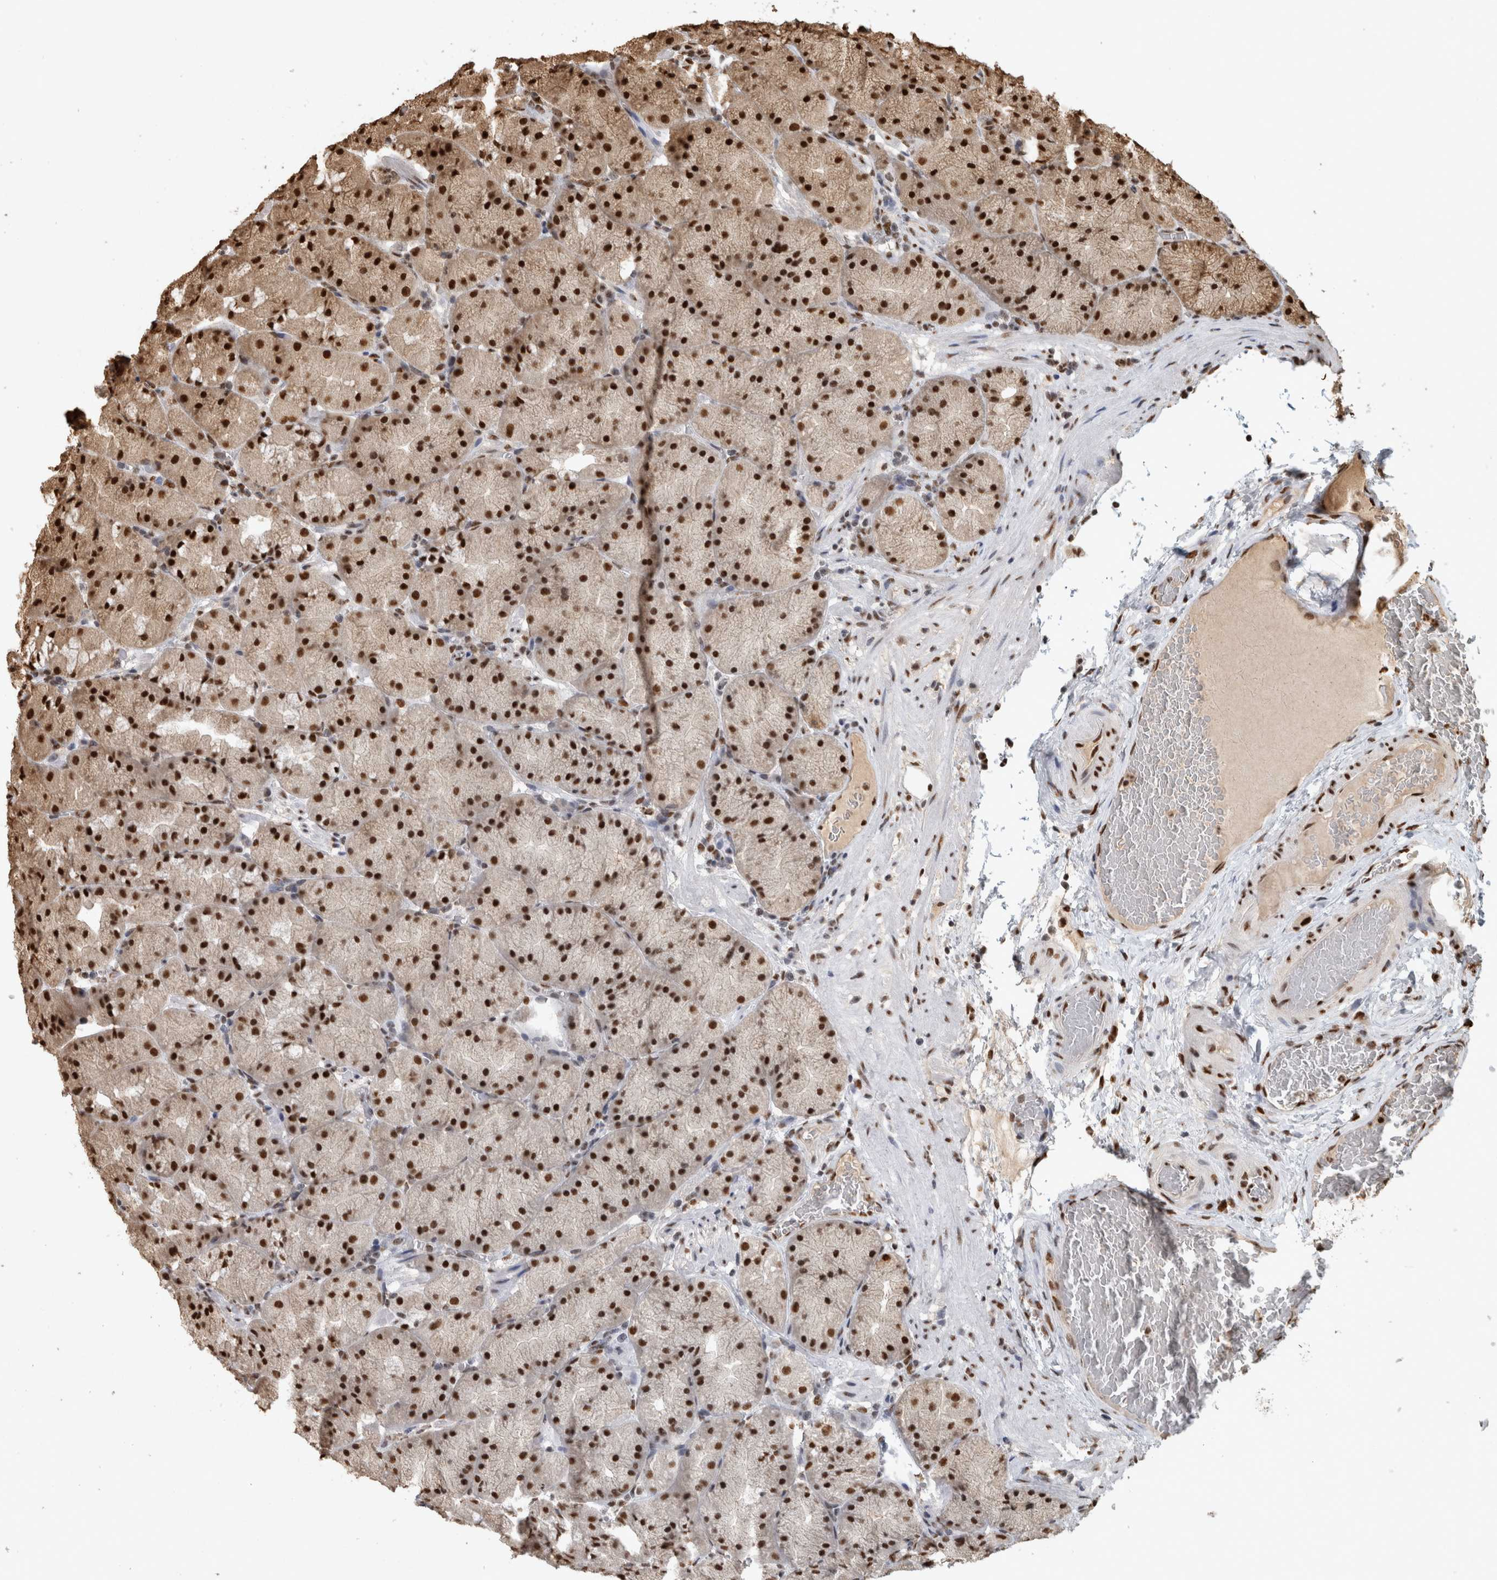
{"staining": {"intensity": "strong", "quantity": ">75%", "location": "nuclear"}, "tissue": "stomach", "cell_type": "Glandular cells", "image_type": "normal", "snomed": [{"axis": "morphology", "description": "Normal tissue, NOS"}, {"axis": "topography", "description": "Stomach, upper"}, {"axis": "topography", "description": "Stomach"}], "caption": "Immunohistochemical staining of unremarkable human stomach demonstrates strong nuclear protein positivity in about >75% of glandular cells.", "gene": "RAD50", "patient": {"sex": "male", "age": 48}}